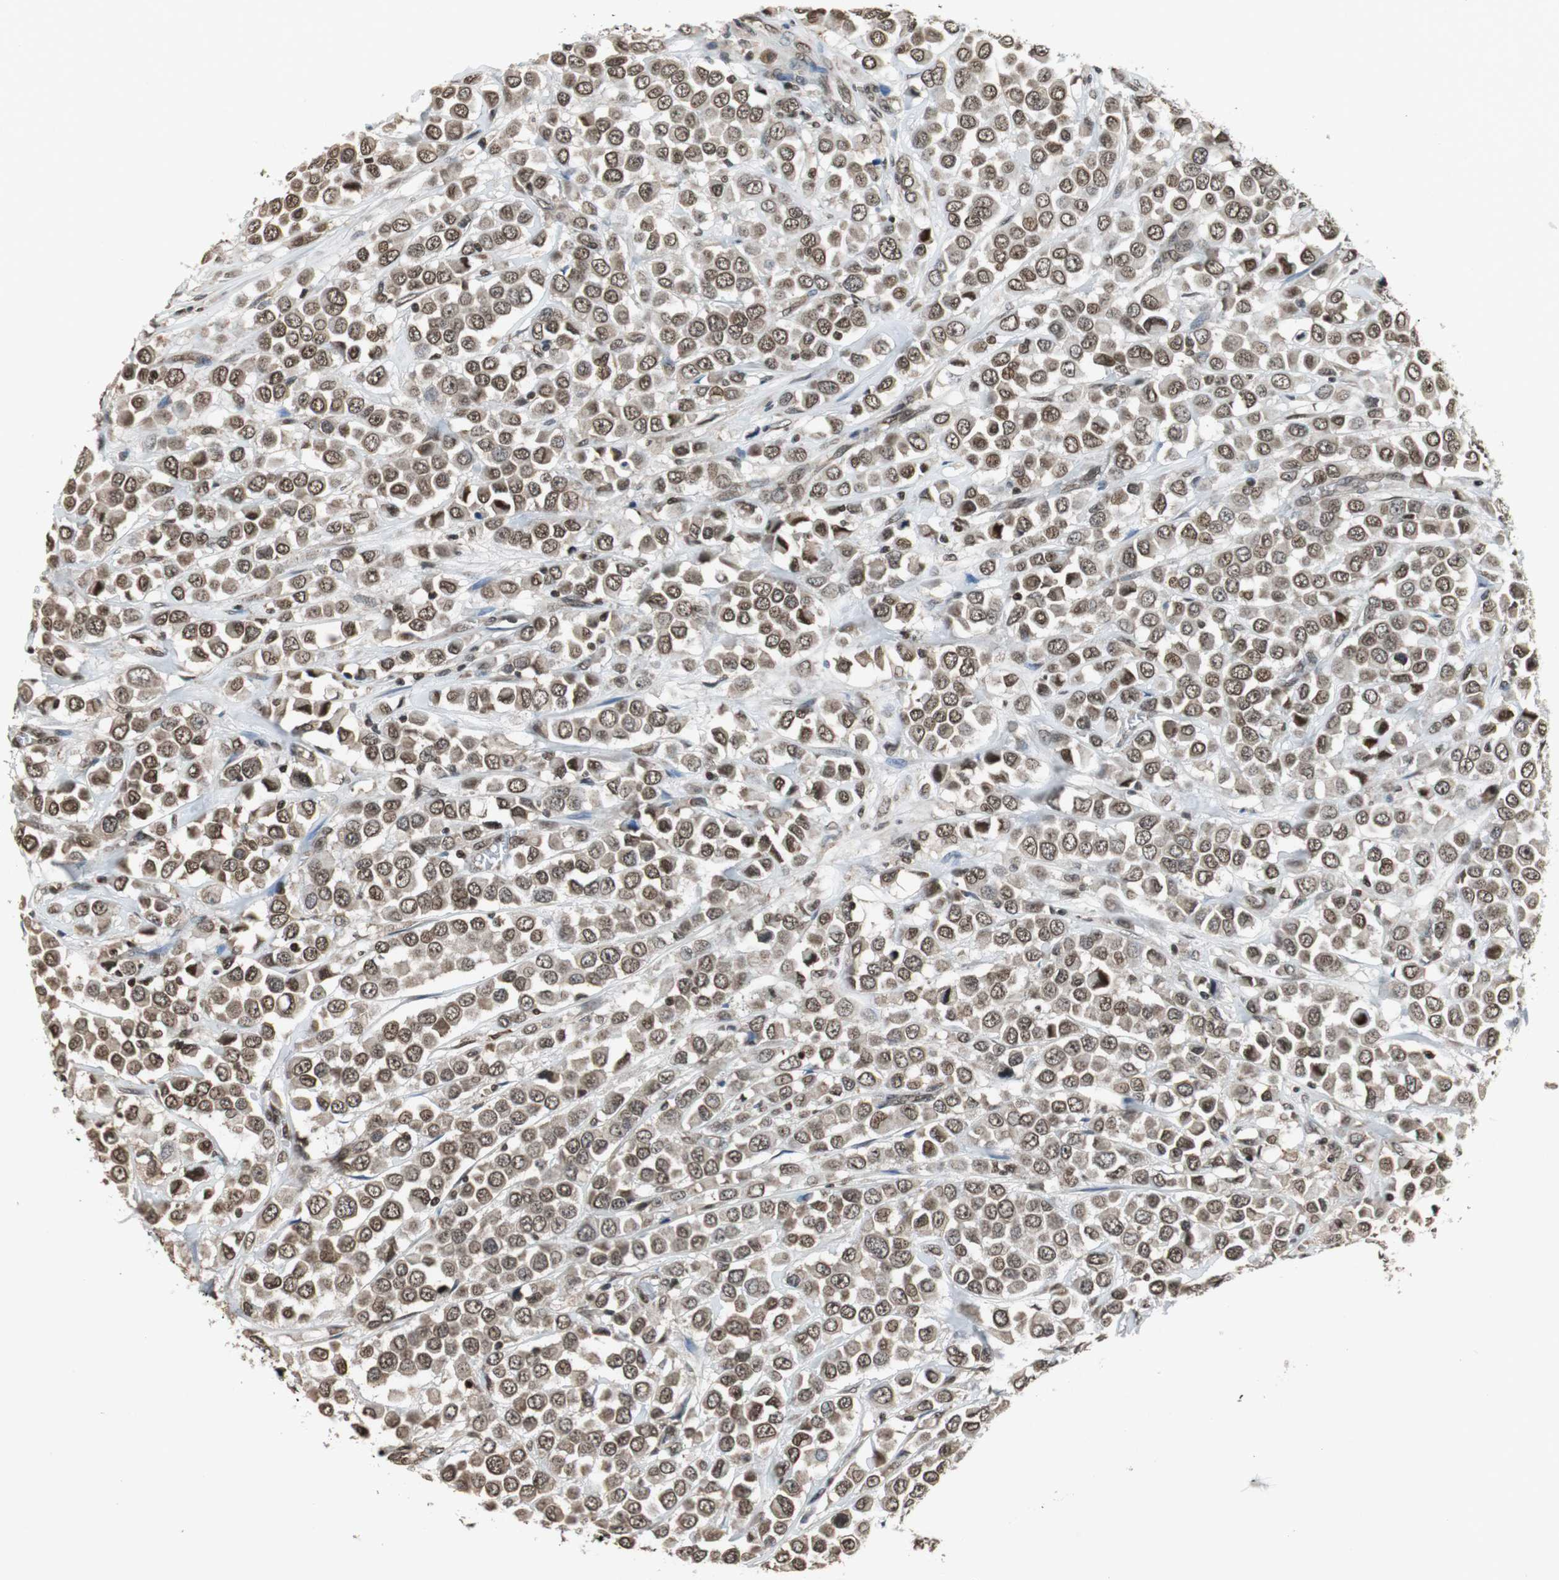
{"staining": {"intensity": "moderate", "quantity": ">75%", "location": "cytoplasmic/membranous,nuclear"}, "tissue": "breast cancer", "cell_type": "Tumor cells", "image_type": "cancer", "snomed": [{"axis": "morphology", "description": "Duct carcinoma"}, {"axis": "topography", "description": "Breast"}], "caption": "Immunohistochemical staining of intraductal carcinoma (breast) displays moderate cytoplasmic/membranous and nuclear protein positivity in about >75% of tumor cells.", "gene": "REST", "patient": {"sex": "female", "age": 61}}